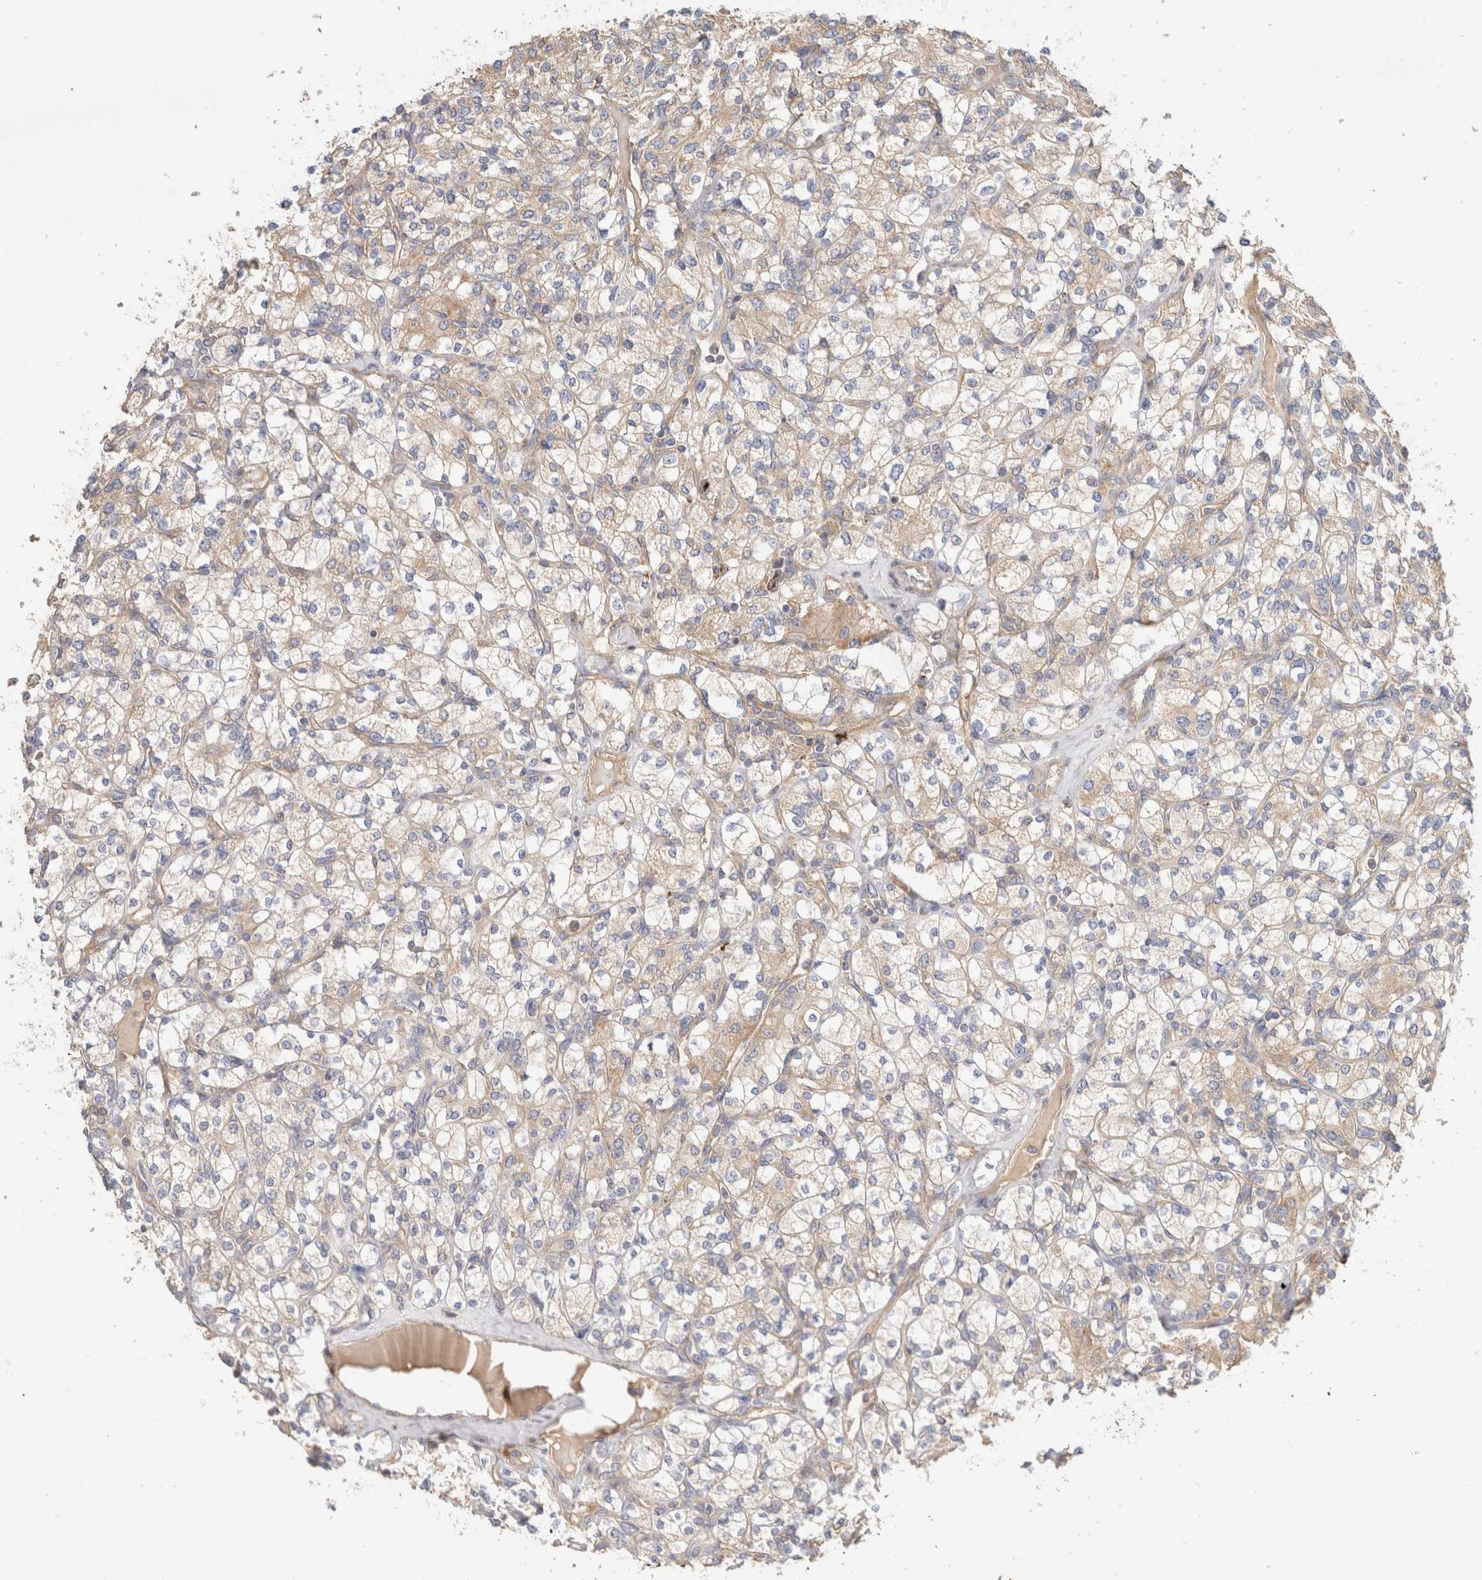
{"staining": {"intensity": "weak", "quantity": "25%-75%", "location": "cytoplasmic/membranous"}, "tissue": "renal cancer", "cell_type": "Tumor cells", "image_type": "cancer", "snomed": [{"axis": "morphology", "description": "Adenocarcinoma, NOS"}, {"axis": "topography", "description": "Kidney"}], "caption": "Renal cancer (adenocarcinoma) stained for a protein shows weak cytoplasmic/membranous positivity in tumor cells.", "gene": "B3GNTL1", "patient": {"sex": "male", "age": 77}}